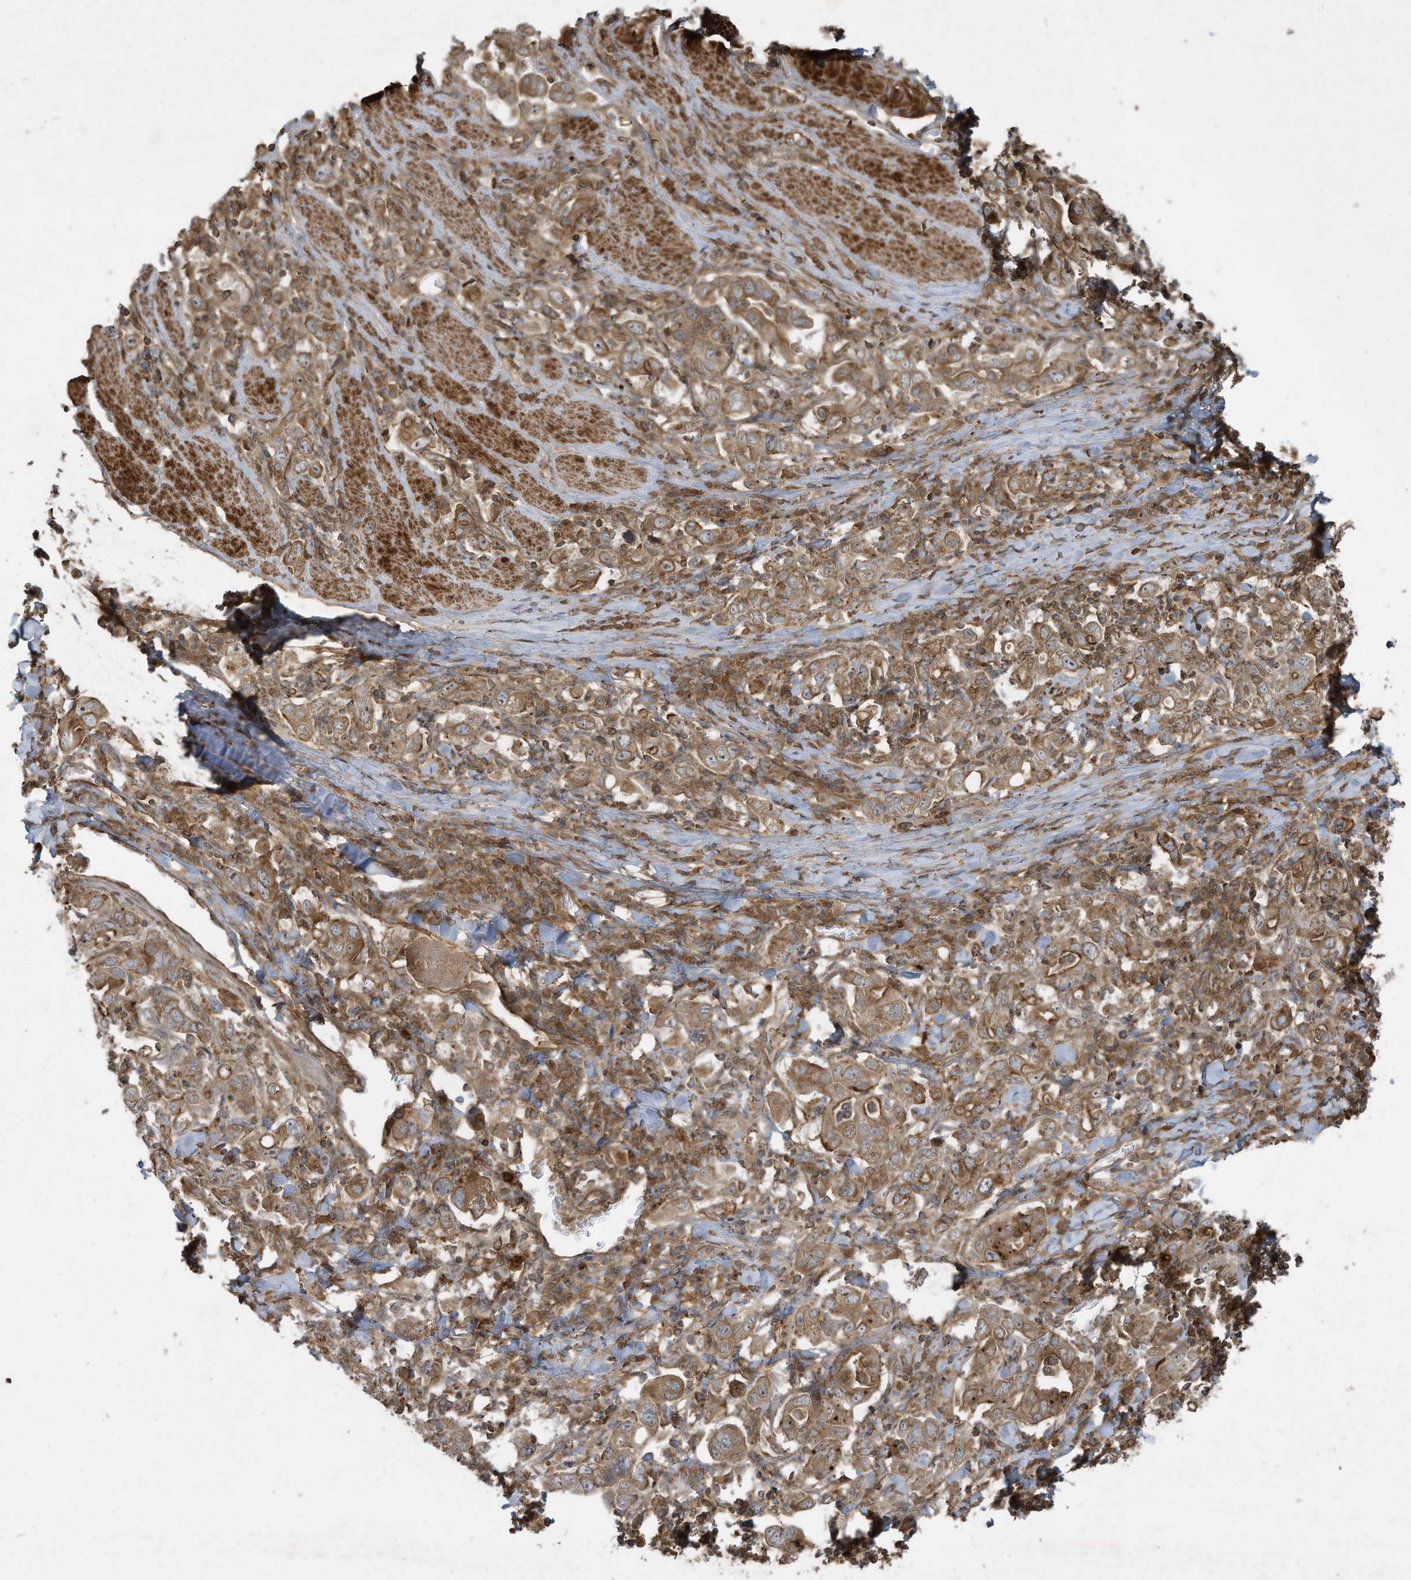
{"staining": {"intensity": "moderate", "quantity": ">75%", "location": "cytoplasmic/membranous"}, "tissue": "stomach cancer", "cell_type": "Tumor cells", "image_type": "cancer", "snomed": [{"axis": "morphology", "description": "Adenocarcinoma, NOS"}, {"axis": "topography", "description": "Stomach, upper"}], "caption": "A medium amount of moderate cytoplasmic/membranous positivity is seen in approximately >75% of tumor cells in stomach adenocarcinoma tissue. The protein is stained brown, and the nuclei are stained in blue (DAB (3,3'-diaminobenzidine) IHC with brightfield microscopy, high magnification).", "gene": "DDIT4", "patient": {"sex": "male", "age": 62}}